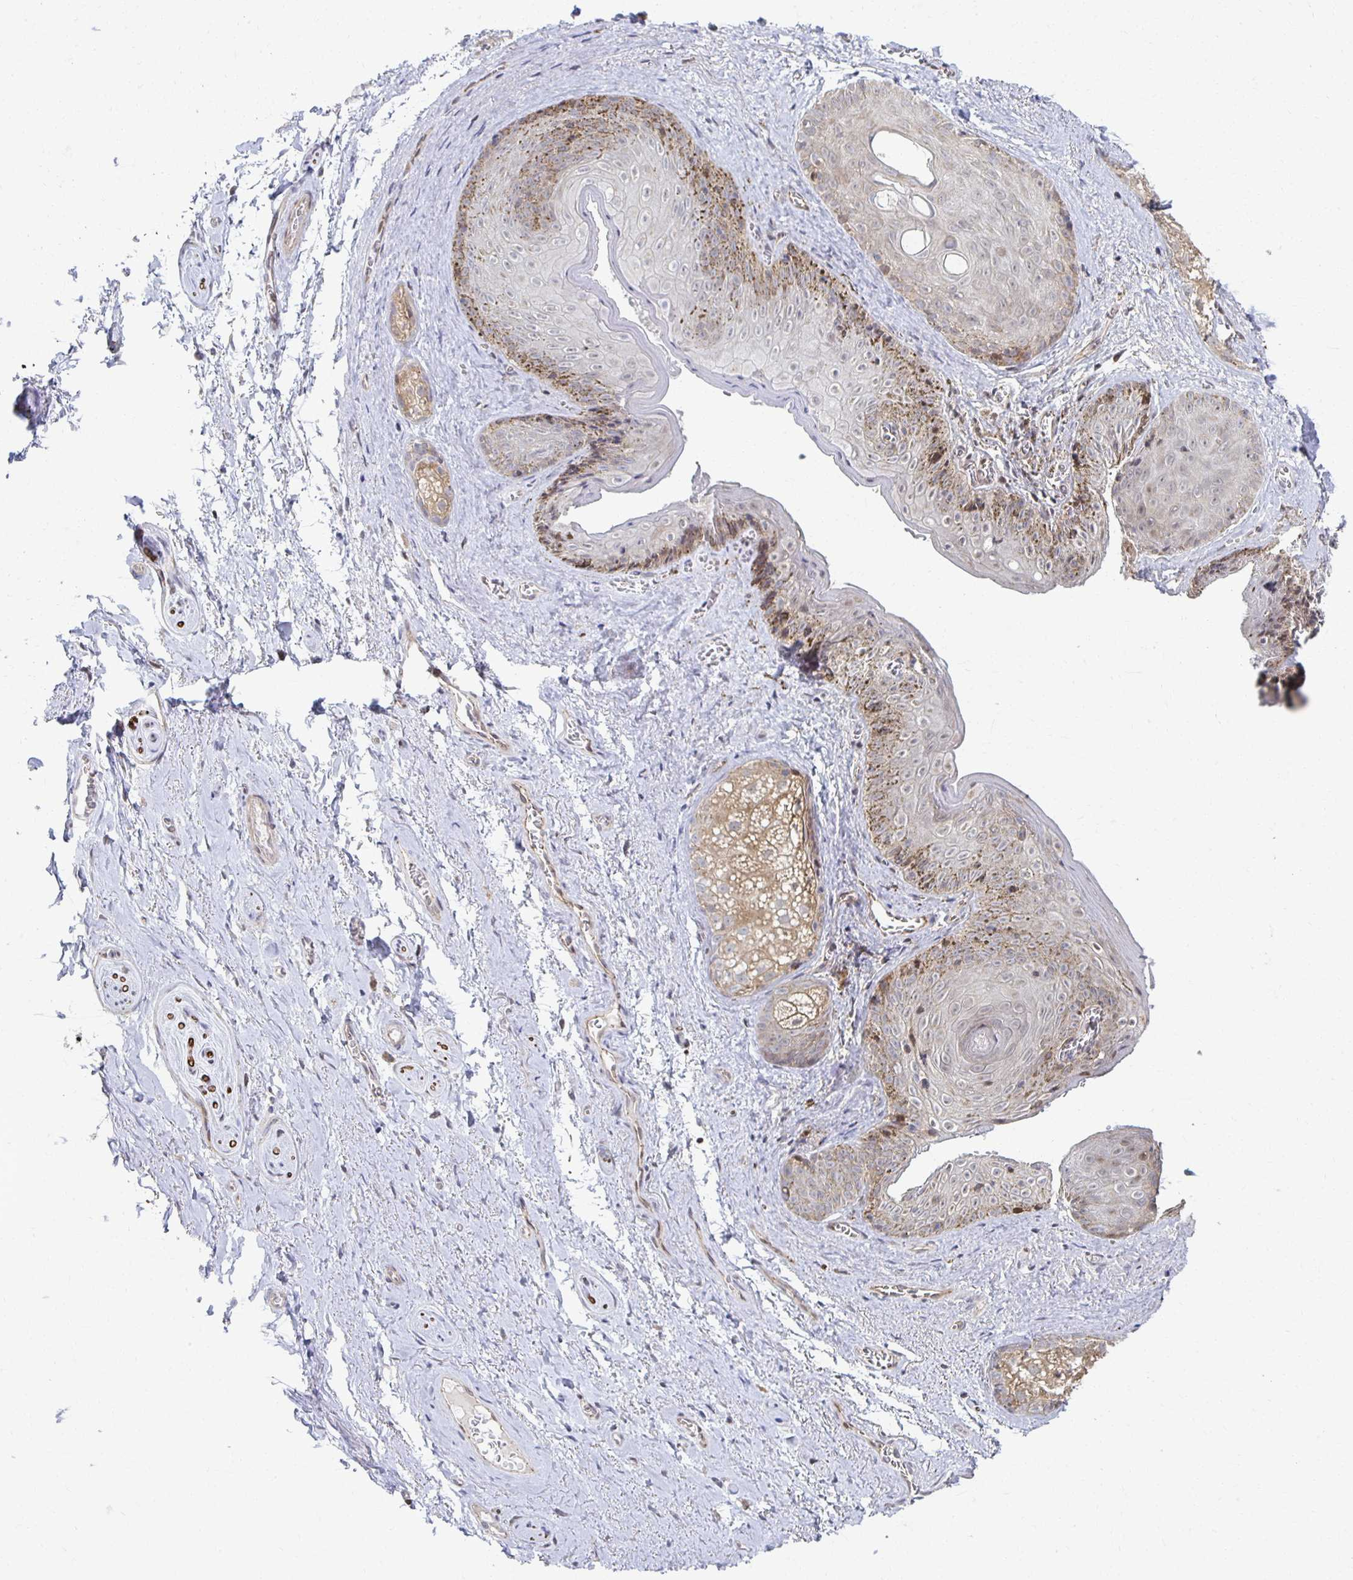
{"staining": {"intensity": "negative", "quantity": "none", "location": "none"}, "tissue": "vagina", "cell_type": "Squamous epithelial cells", "image_type": "normal", "snomed": [{"axis": "morphology", "description": "Normal tissue, NOS"}, {"axis": "topography", "description": "Vulva"}, {"axis": "topography", "description": "Vagina"}, {"axis": "topography", "description": "Peripheral nerve tissue"}], "caption": "Immunohistochemical staining of normal human vagina reveals no significant expression in squamous epithelial cells. Nuclei are stained in blue.", "gene": "HCFC1R1", "patient": {"sex": "female", "age": 66}}